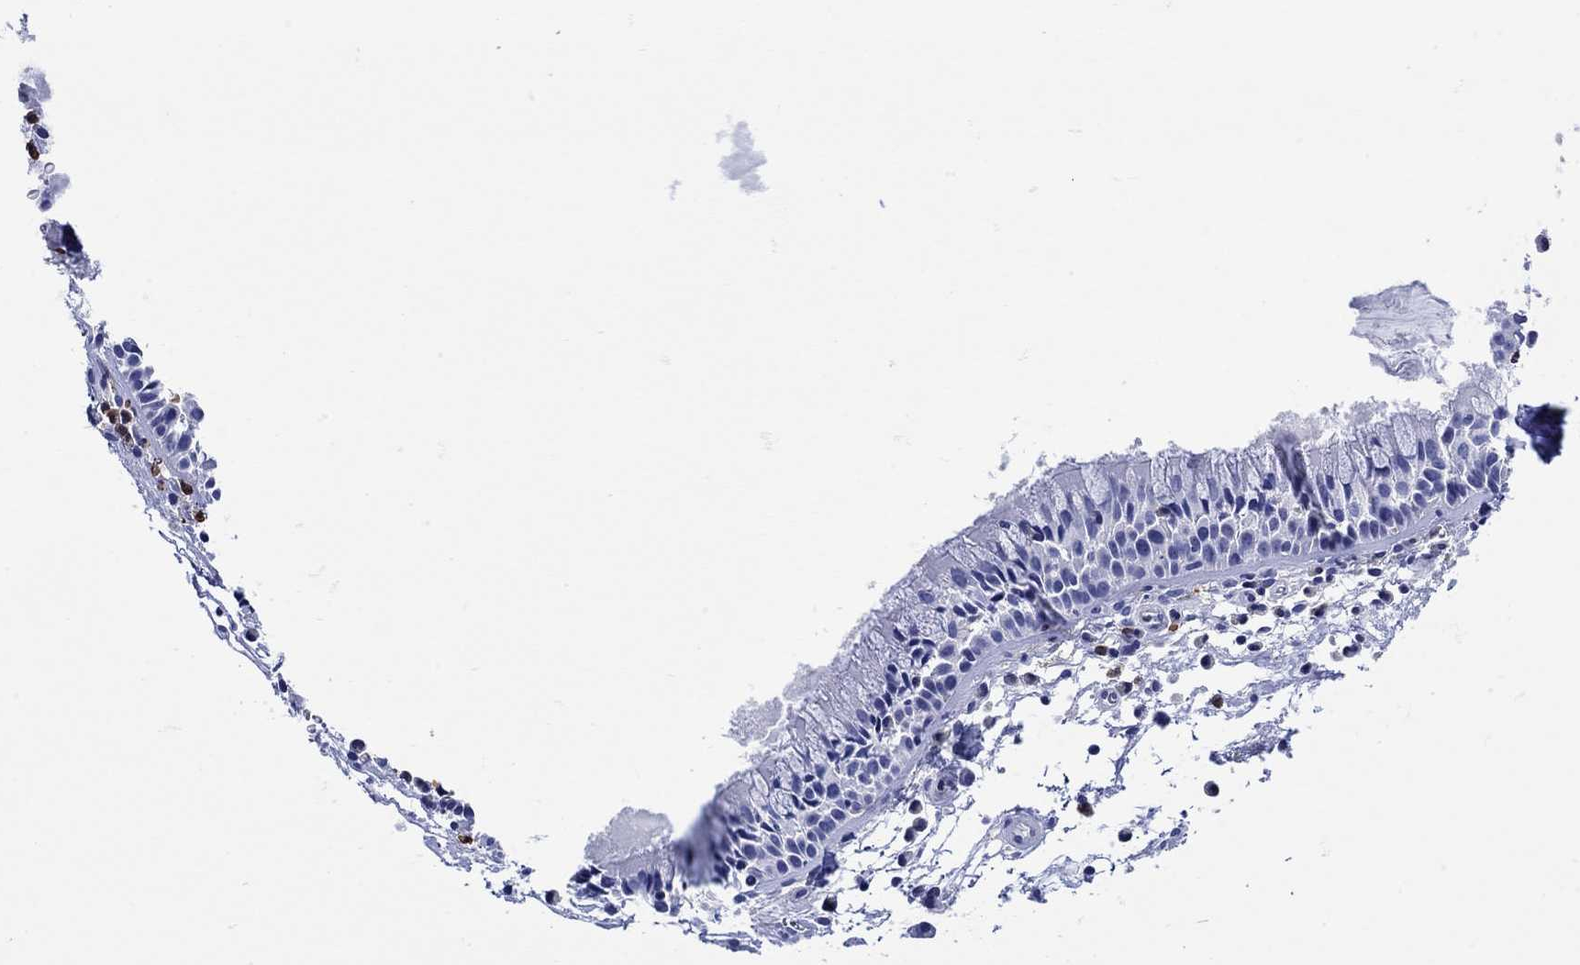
{"staining": {"intensity": "negative", "quantity": "none", "location": "none"}, "tissue": "nasopharynx", "cell_type": "Respiratory epithelial cells", "image_type": "normal", "snomed": [{"axis": "morphology", "description": "Normal tissue, NOS"}, {"axis": "topography", "description": "Nasopharynx"}], "caption": "Immunohistochemical staining of unremarkable human nasopharynx reveals no significant expression in respiratory epithelial cells.", "gene": "LINGO3", "patient": {"sex": "male", "age": 51}}